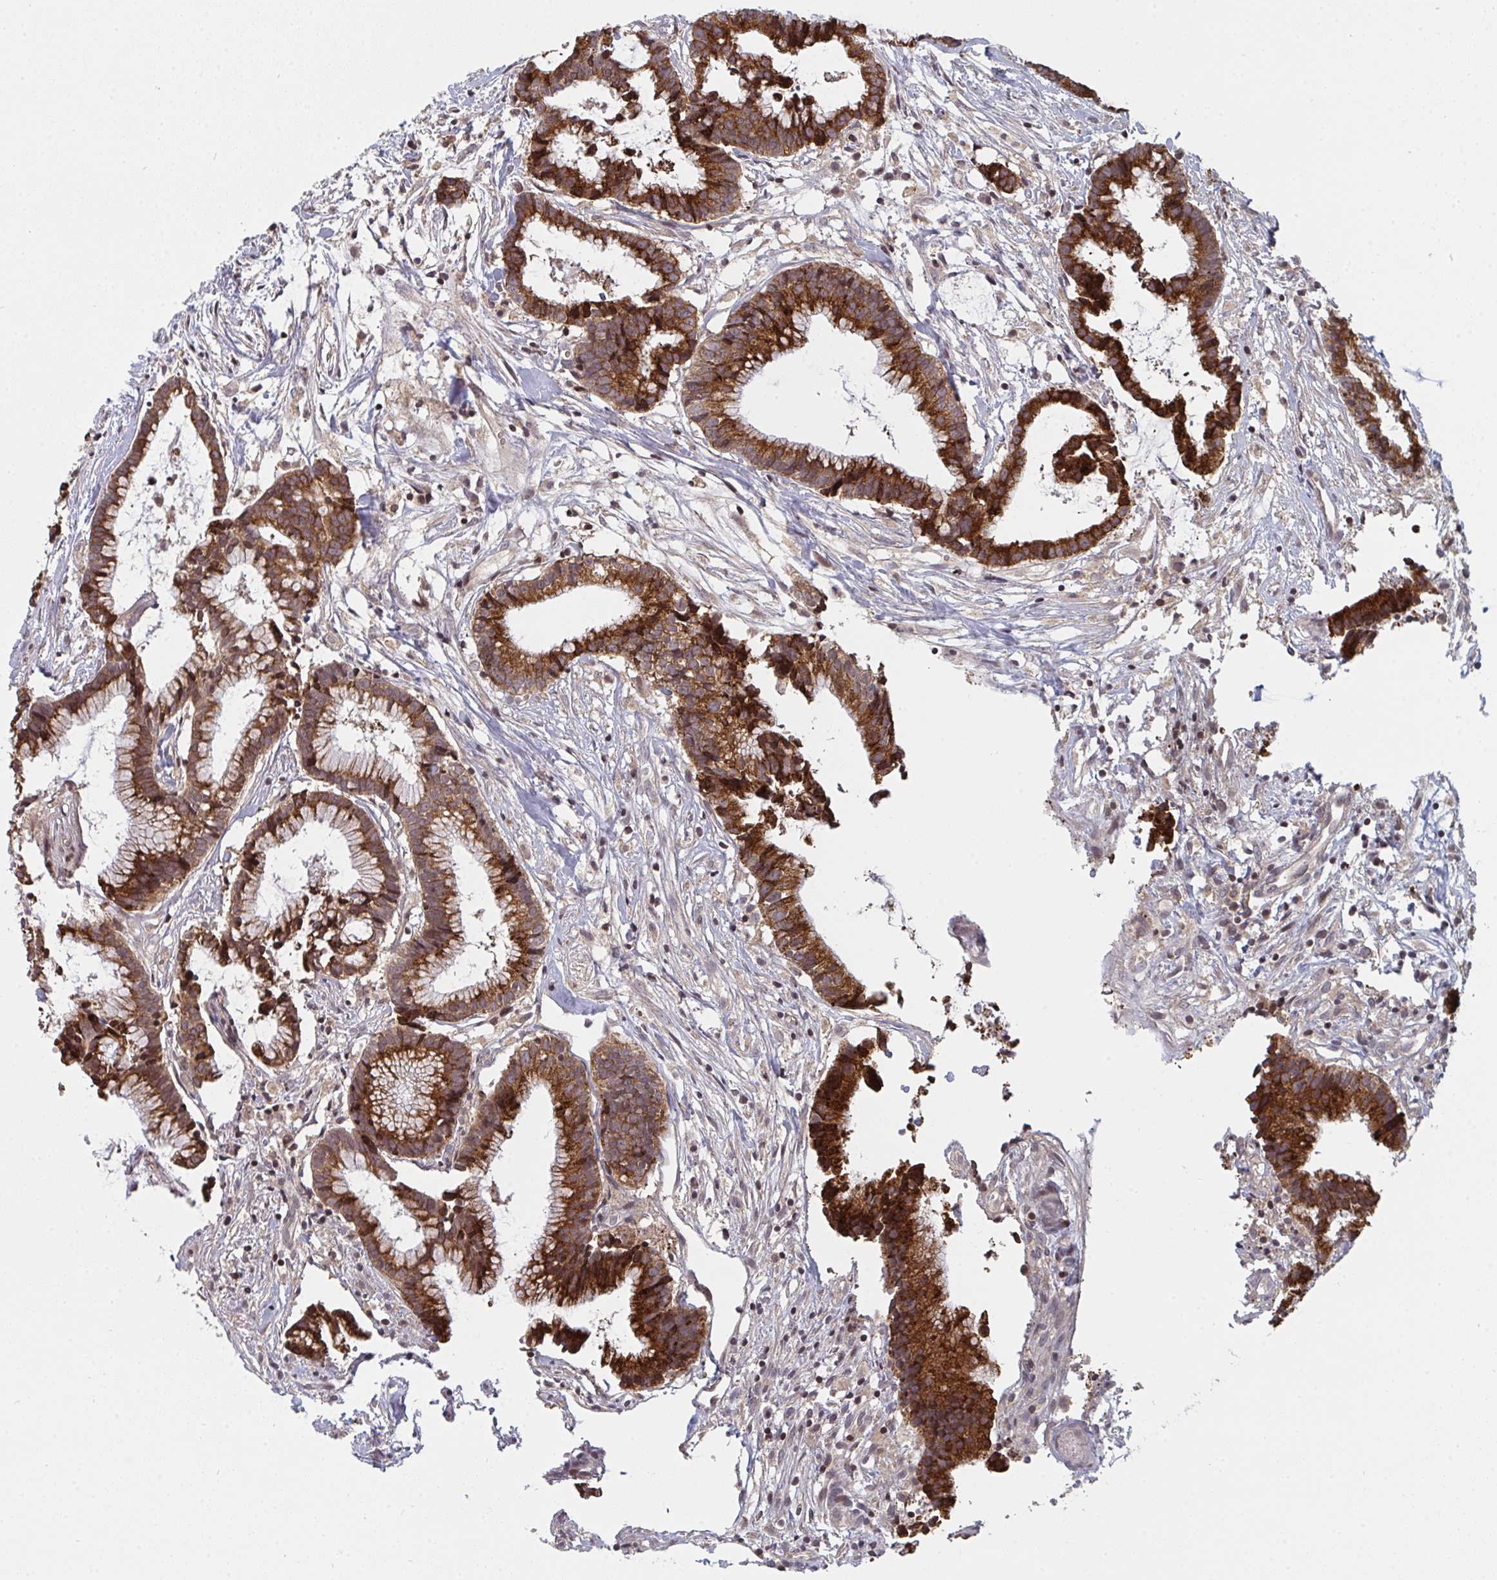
{"staining": {"intensity": "strong", "quantity": ">75%", "location": "cytoplasmic/membranous"}, "tissue": "colorectal cancer", "cell_type": "Tumor cells", "image_type": "cancer", "snomed": [{"axis": "morphology", "description": "Adenocarcinoma, NOS"}, {"axis": "topography", "description": "Colon"}], "caption": "A high amount of strong cytoplasmic/membranous positivity is identified in approximately >75% of tumor cells in colorectal cancer (adenocarcinoma) tissue. (IHC, brightfield microscopy, high magnification).", "gene": "DCST1", "patient": {"sex": "female", "age": 78}}